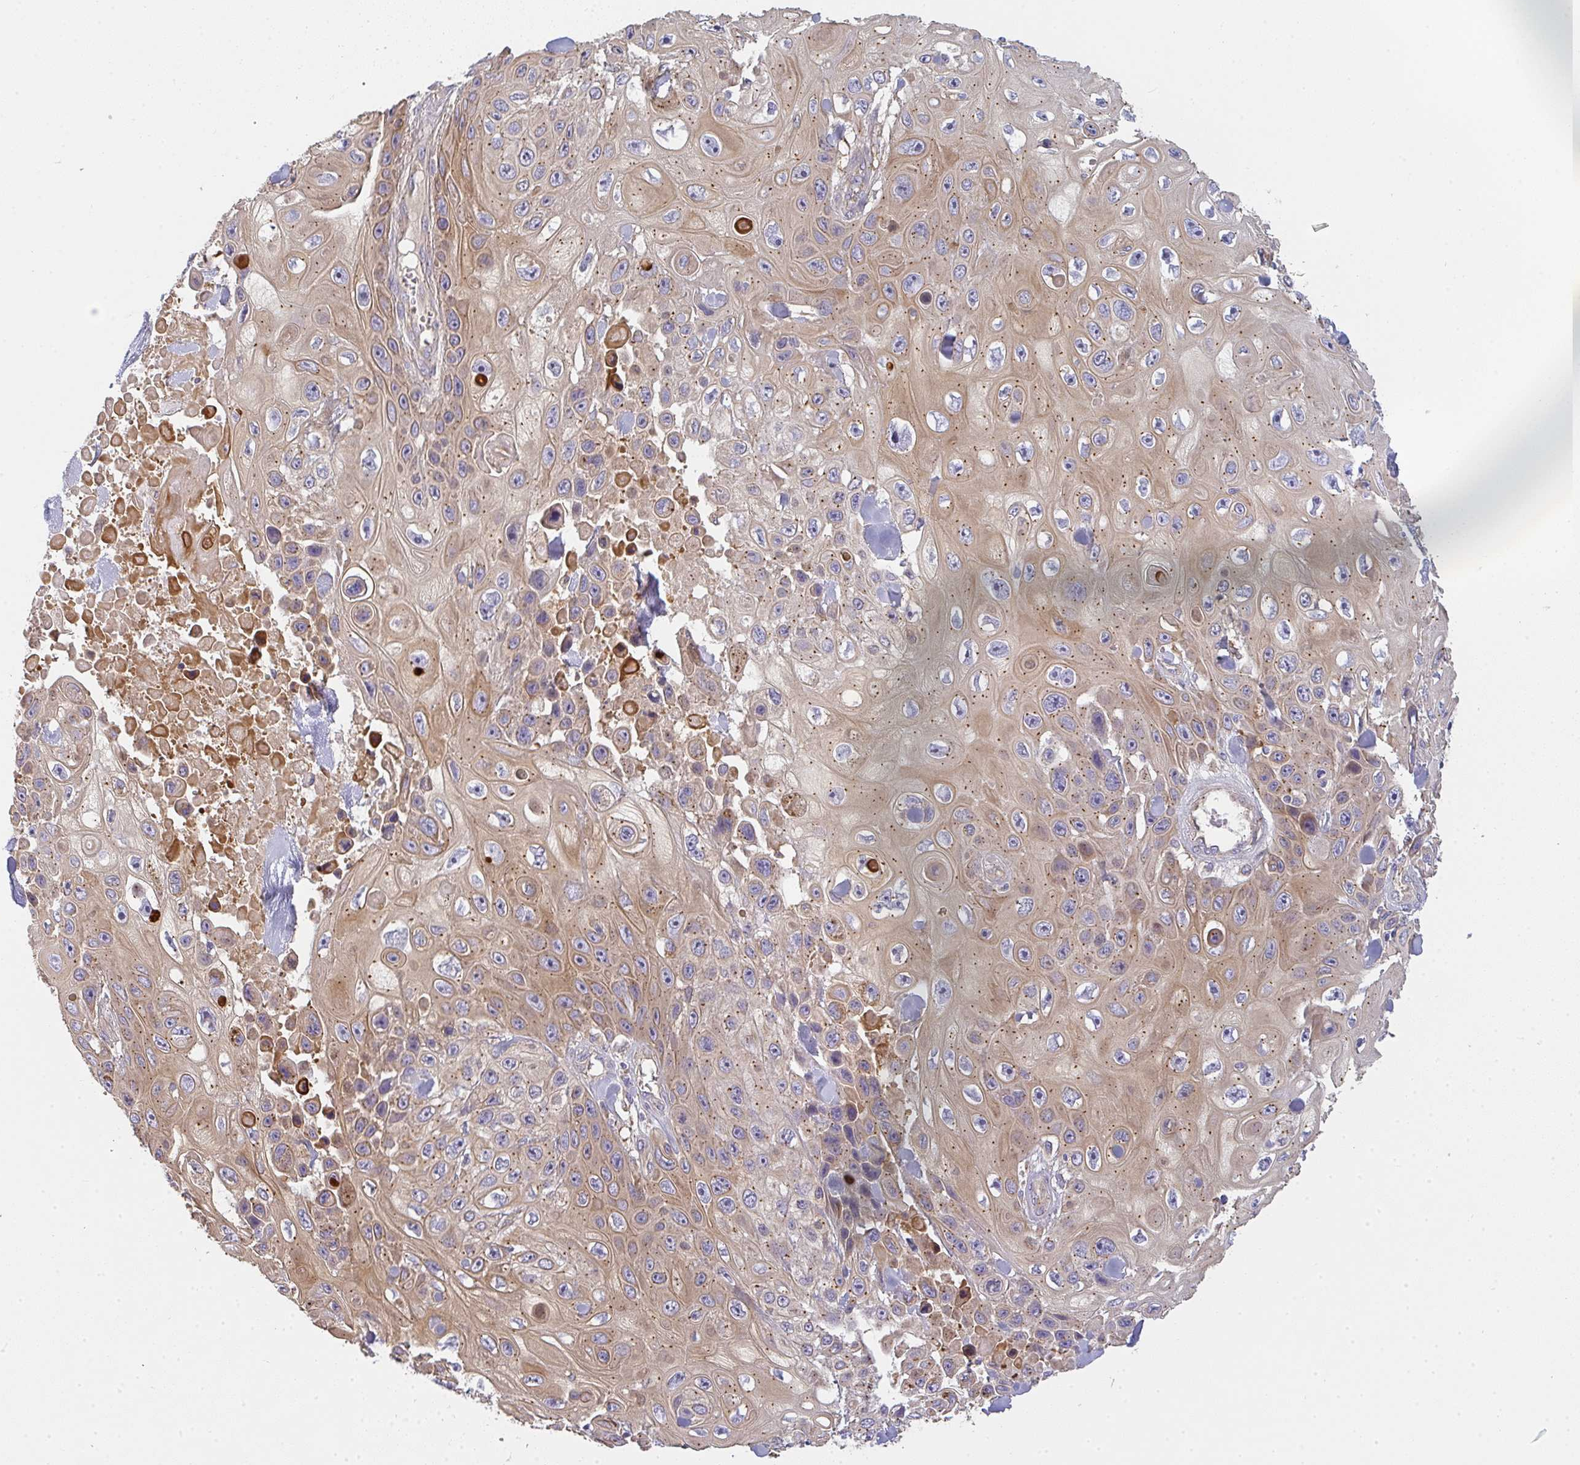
{"staining": {"intensity": "moderate", "quantity": ">75%", "location": "cytoplasmic/membranous"}, "tissue": "skin cancer", "cell_type": "Tumor cells", "image_type": "cancer", "snomed": [{"axis": "morphology", "description": "Squamous cell carcinoma, NOS"}, {"axis": "topography", "description": "Skin"}], "caption": "Immunohistochemistry of human skin cancer (squamous cell carcinoma) exhibits medium levels of moderate cytoplasmic/membranous expression in approximately >75% of tumor cells. (brown staining indicates protein expression, while blue staining denotes nuclei).", "gene": "SNX5", "patient": {"sex": "male", "age": 82}}